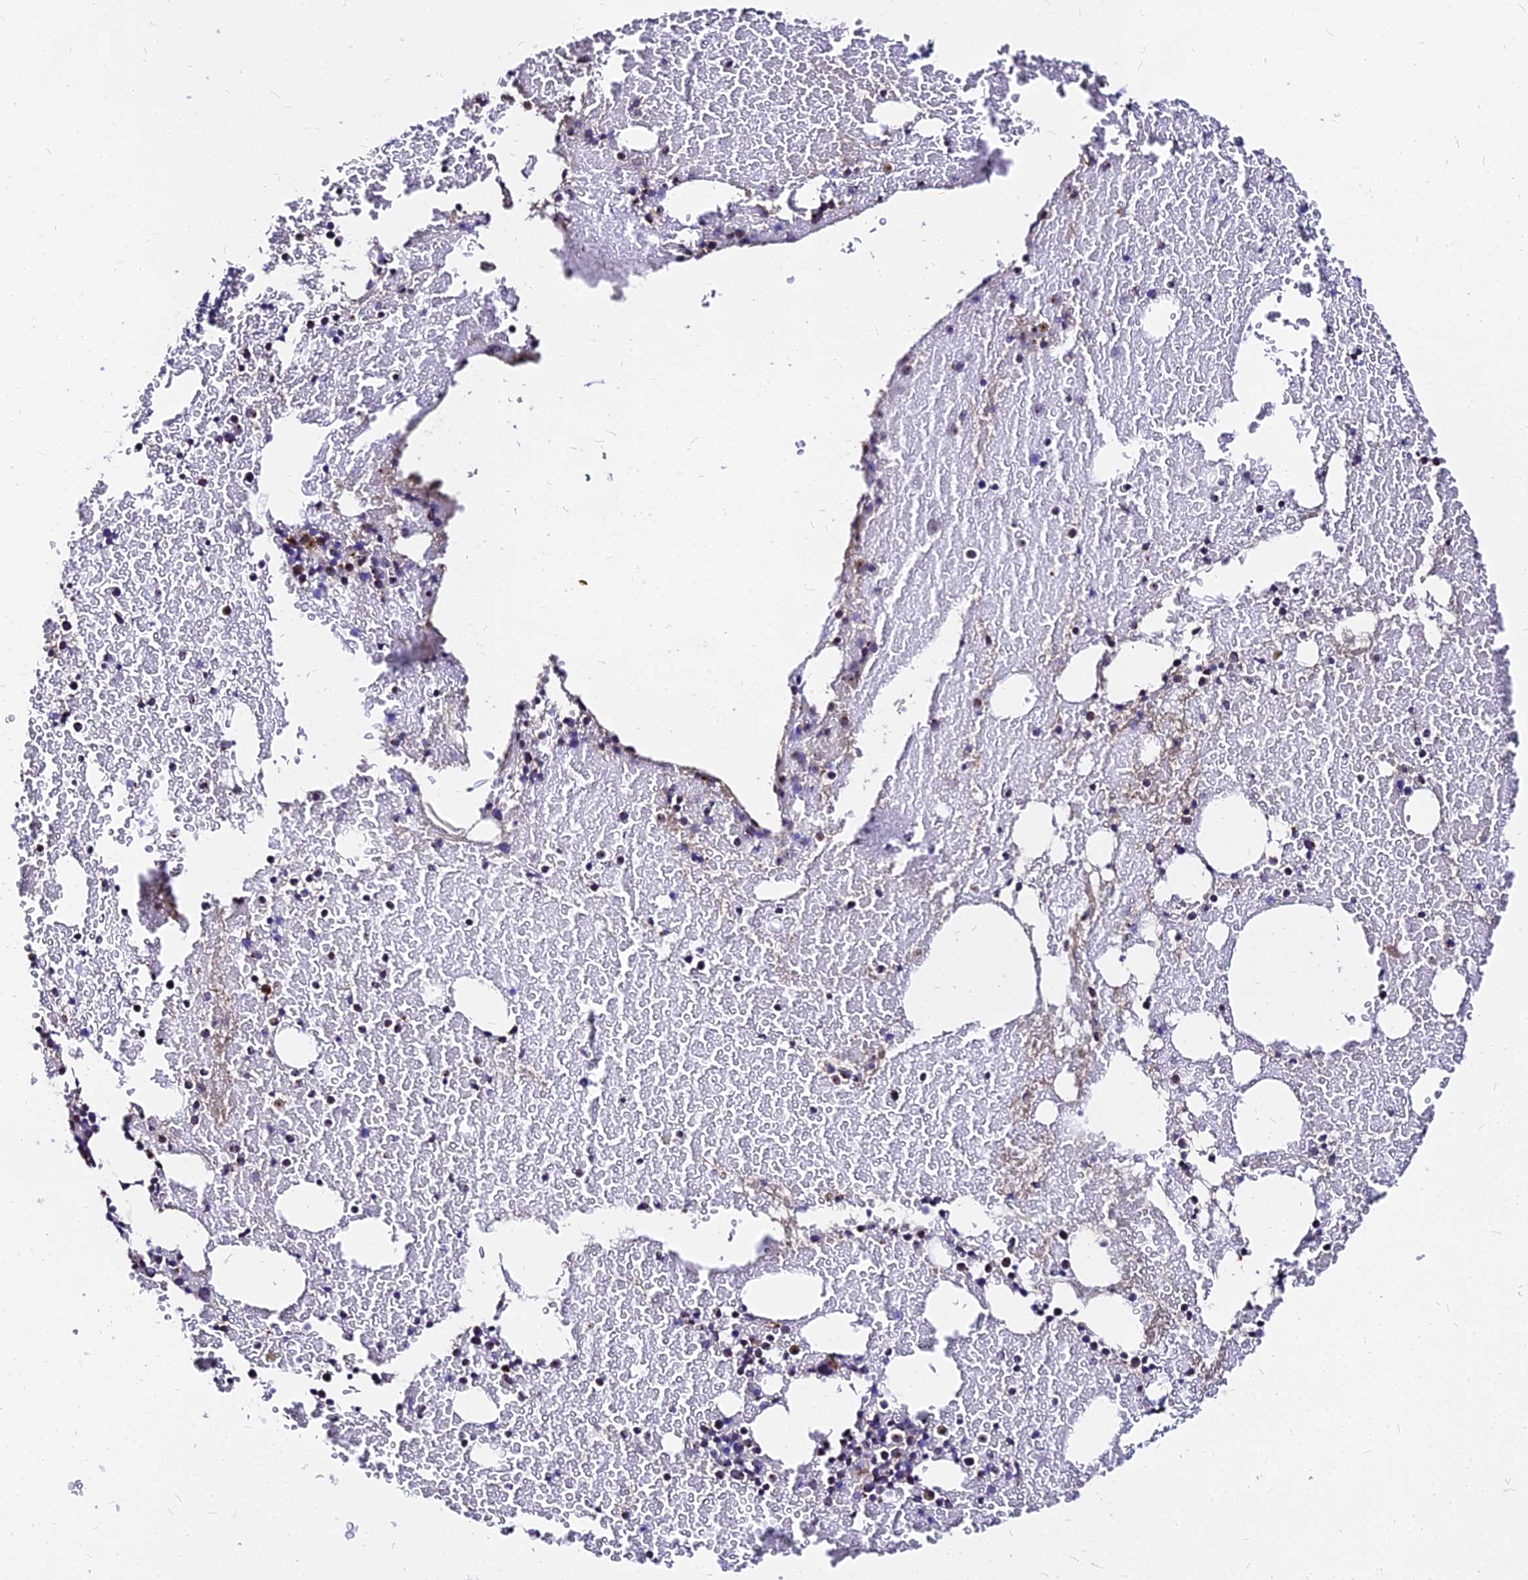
{"staining": {"intensity": "strong", "quantity": "<25%", "location": "cytoplasmic/membranous"}, "tissue": "bone marrow", "cell_type": "Hematopoietic cells", "image_type": "normal", "snomed": [{"axis": "morphology", "description": "Normal tissue, NOS"}, {"axis": "topography", "description": "Bone marrow"}], "caption": "The immunohistochemical stain highlights strong cytoplasmic/membranous staining in hematopoietic cells of unremarkable bone marrow.", "gene": "RNF121", "patient": {"sex": "male", "age": 57}}